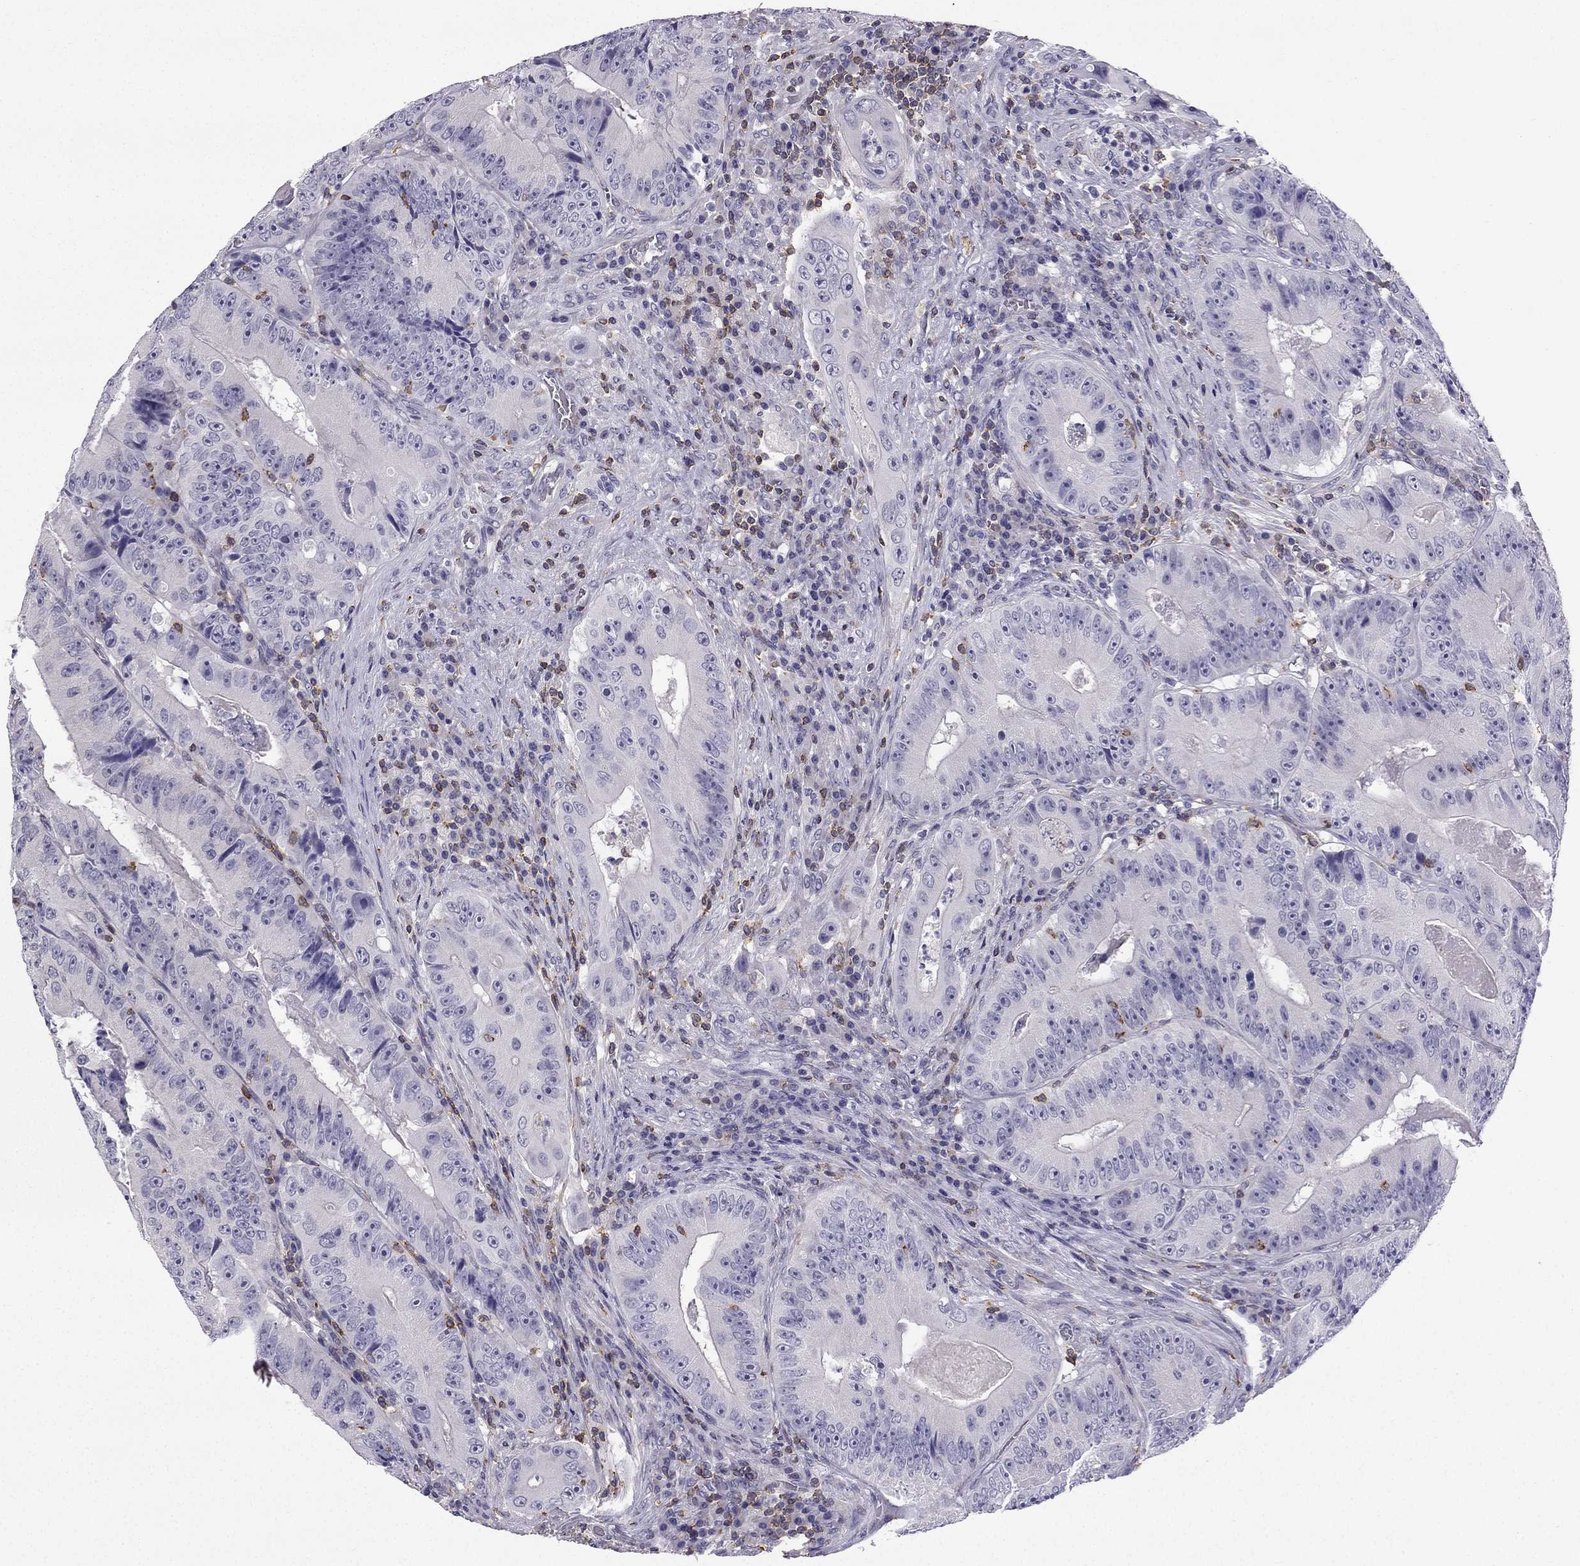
{"staining": {"intensity": "negative", "quantity": "none", "location": "none"}, "tissue": "colorectal cancer", "cell_type": "Tumor cells", "image_type": "cancer", "snomed": [{"axis": "morphology", "description": "Adenocarcinoma, NOS"}, {"axis": "topography", "description": "Colon"}], "caption": "Immunohistochemistry histopathology image of neoplastic tissue: human adenocarcinoma (colorectal) stained with DAB (3,3'-diaminobenzidine) reveals no significant protein staining in tumor cells.", "gene": "CCK", "patient": {"sex": "female", "age": 86}}